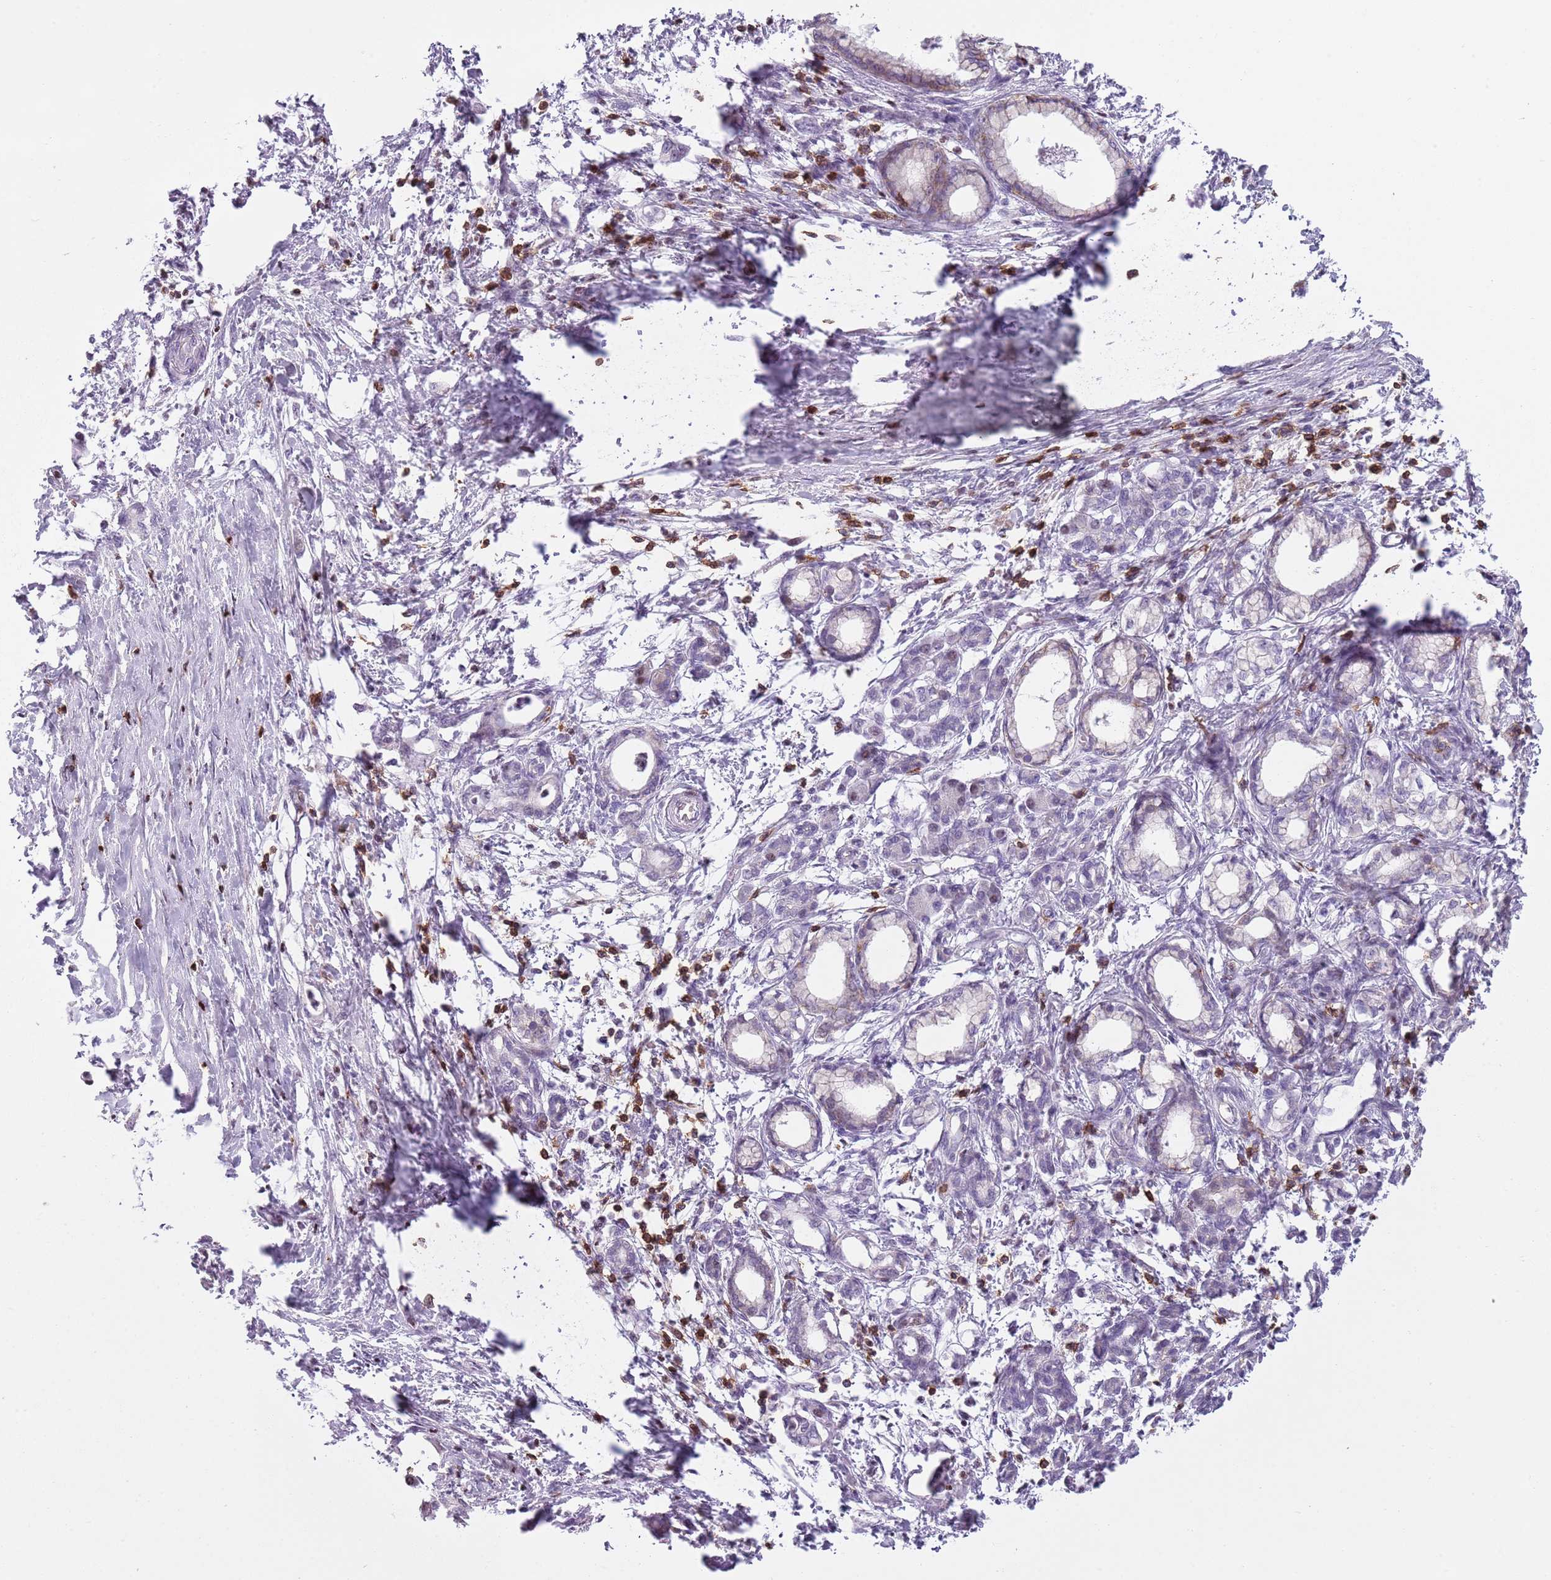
{"staining": {"intensity": "negative", "quantity": "none", "location": "none"}, "tissue": "pancreatic cancer", "cell_type": "Tumor cells", "image_type": "cancer", "snomed": [{"axis": "morphology", "description": "Adenocarcinoma, NOS"}, {"axis": "topography", "description": "Pancreas"}], "caption": "Immunohistochemical staining of pancreatic cancer exhibits no significant positivity in tumor cells. (Immunohistochemistry, brightfield microscopy, high magnification).", "gene": "ZNF583", "patient": {"sex": "female", "age": 55}}